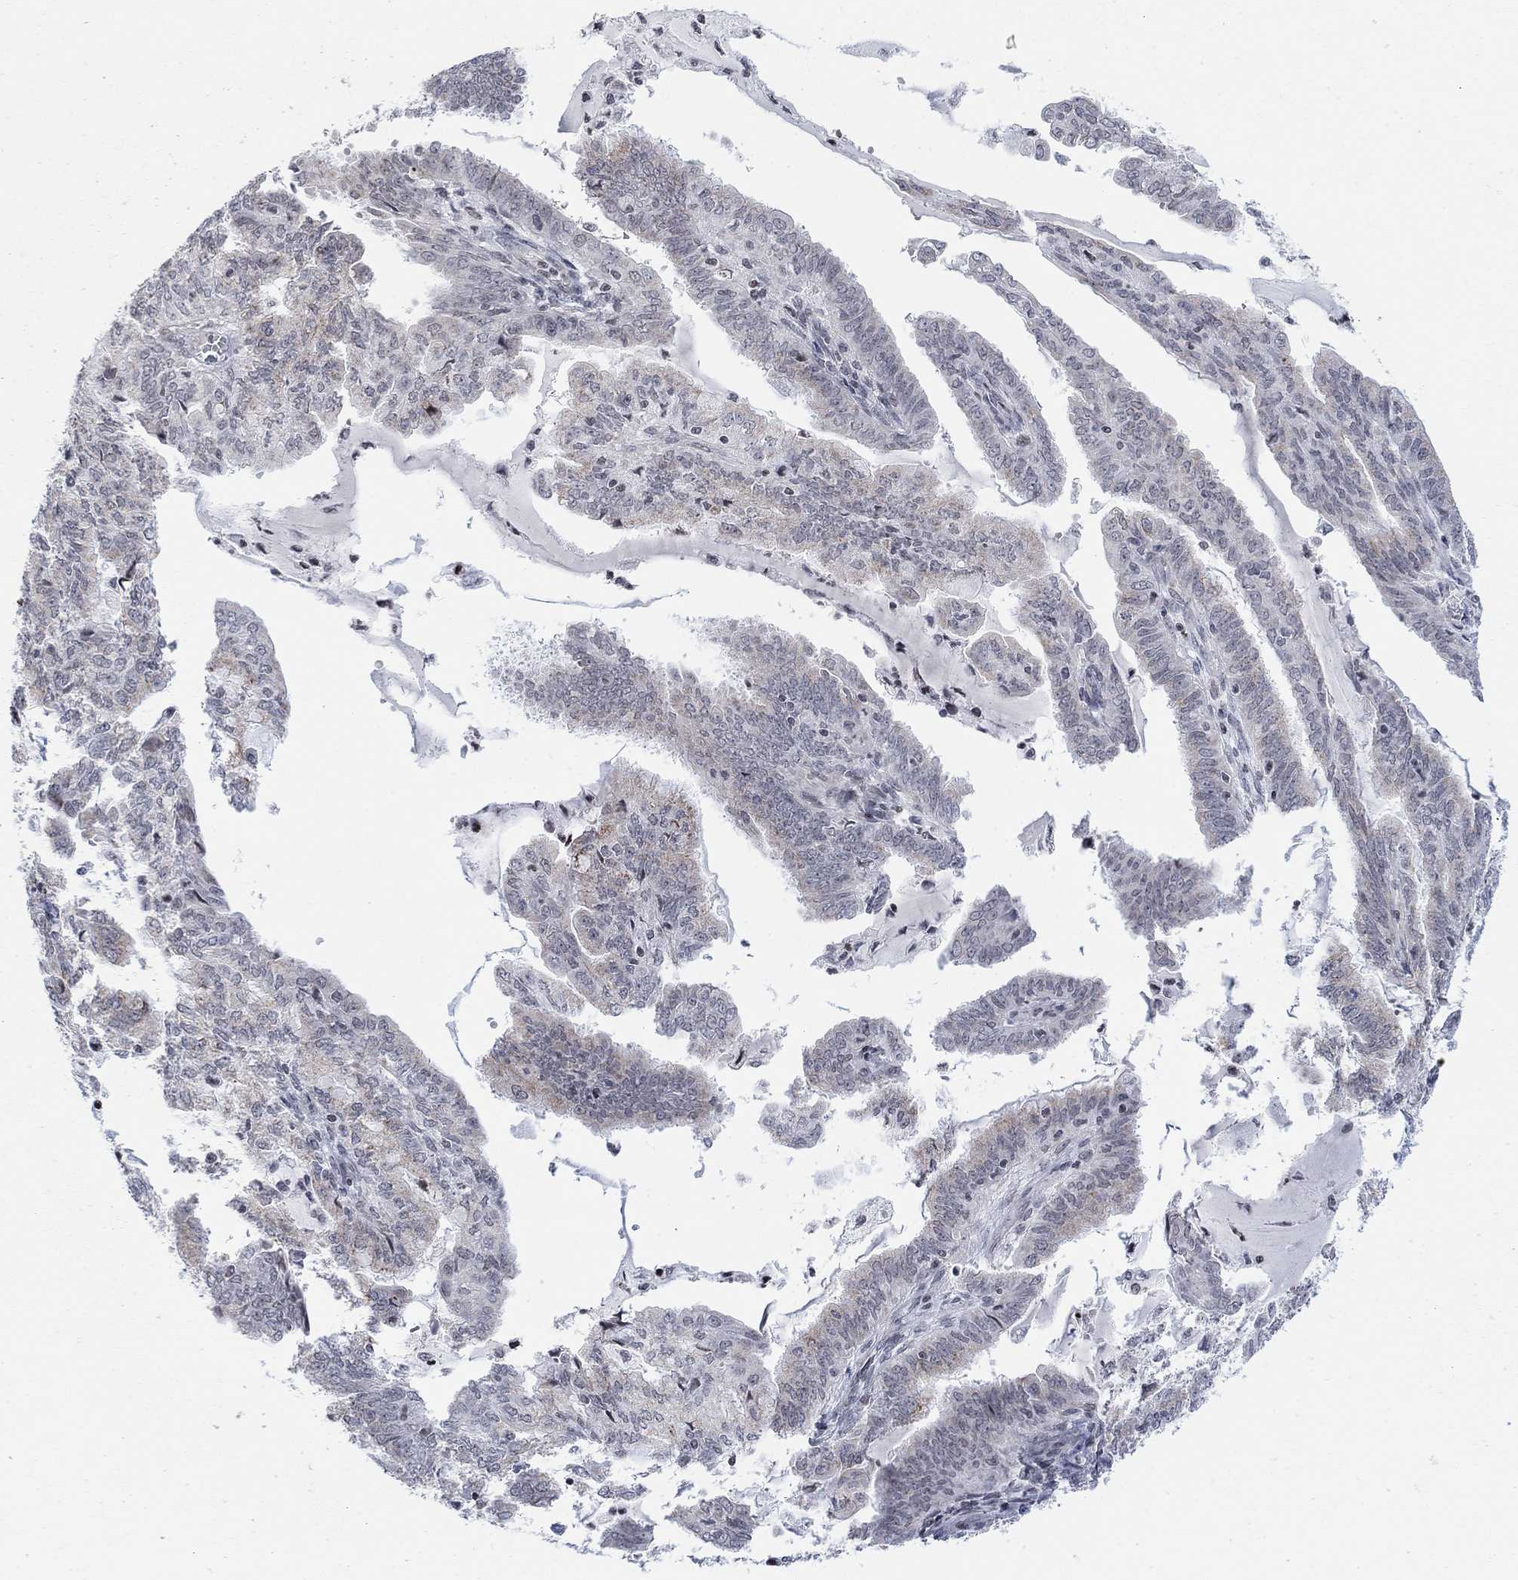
{"staining": {"intensity": "weak", "quantity": "<25%", "location": "cytoplasmic/membranous"}, "tissue": "endometrial cancer", "cell_type": "Tumor cells", "image_type": "cancer", "snomed": [{"axis": "morphology", "description": "Adenocarcinoma, NOS"}, {"axis": "topography", "description": "Endometrium"}], "caption": "A photomicrograph of endometrial adenocarcinoma stained for a protein displays no brown staining in tumor cells.", "gene": "ABHD14A", "patient": {"sex": "female", "age": 82}}